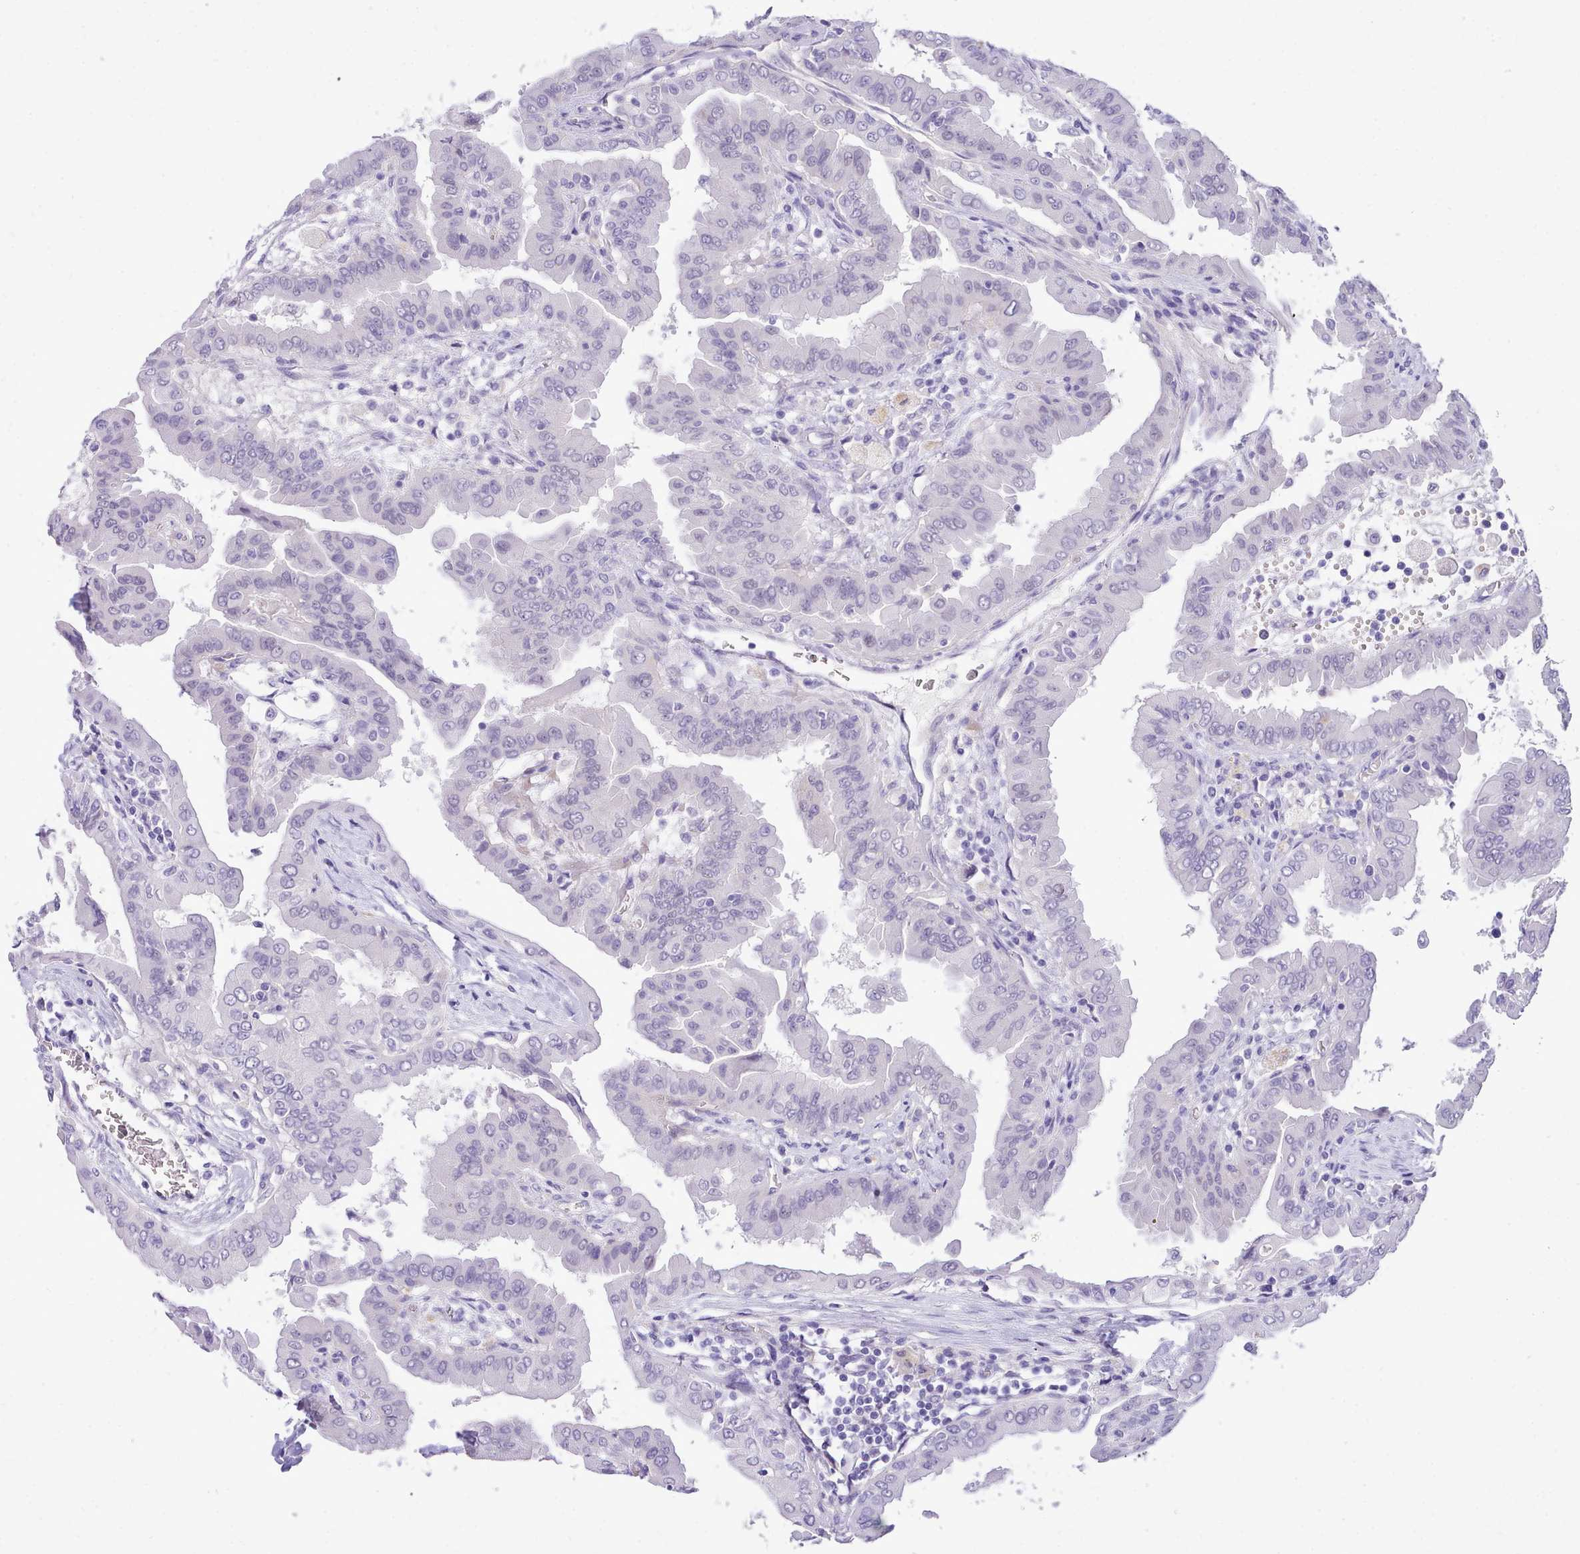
{"staining": {"intensity": "negative", "quantity": "none", "location": "none"}, "tissue": "thyroid cancer", "cell_type": "Tumor cells", "image_type": "cancer", "snomed": [{"axis": "morphology", "description": "Papillary adenocarcinoma, NOS"}, {"axis": "topography", "description": "Thyroid gland"}], "caption": "A histopathology image of human thyroid cancer (papillary adenocarcinoma) is negative for staining in tumor cells.", "gene": "LRRC37A", "patient": {"sex": "male", "age": 33}}